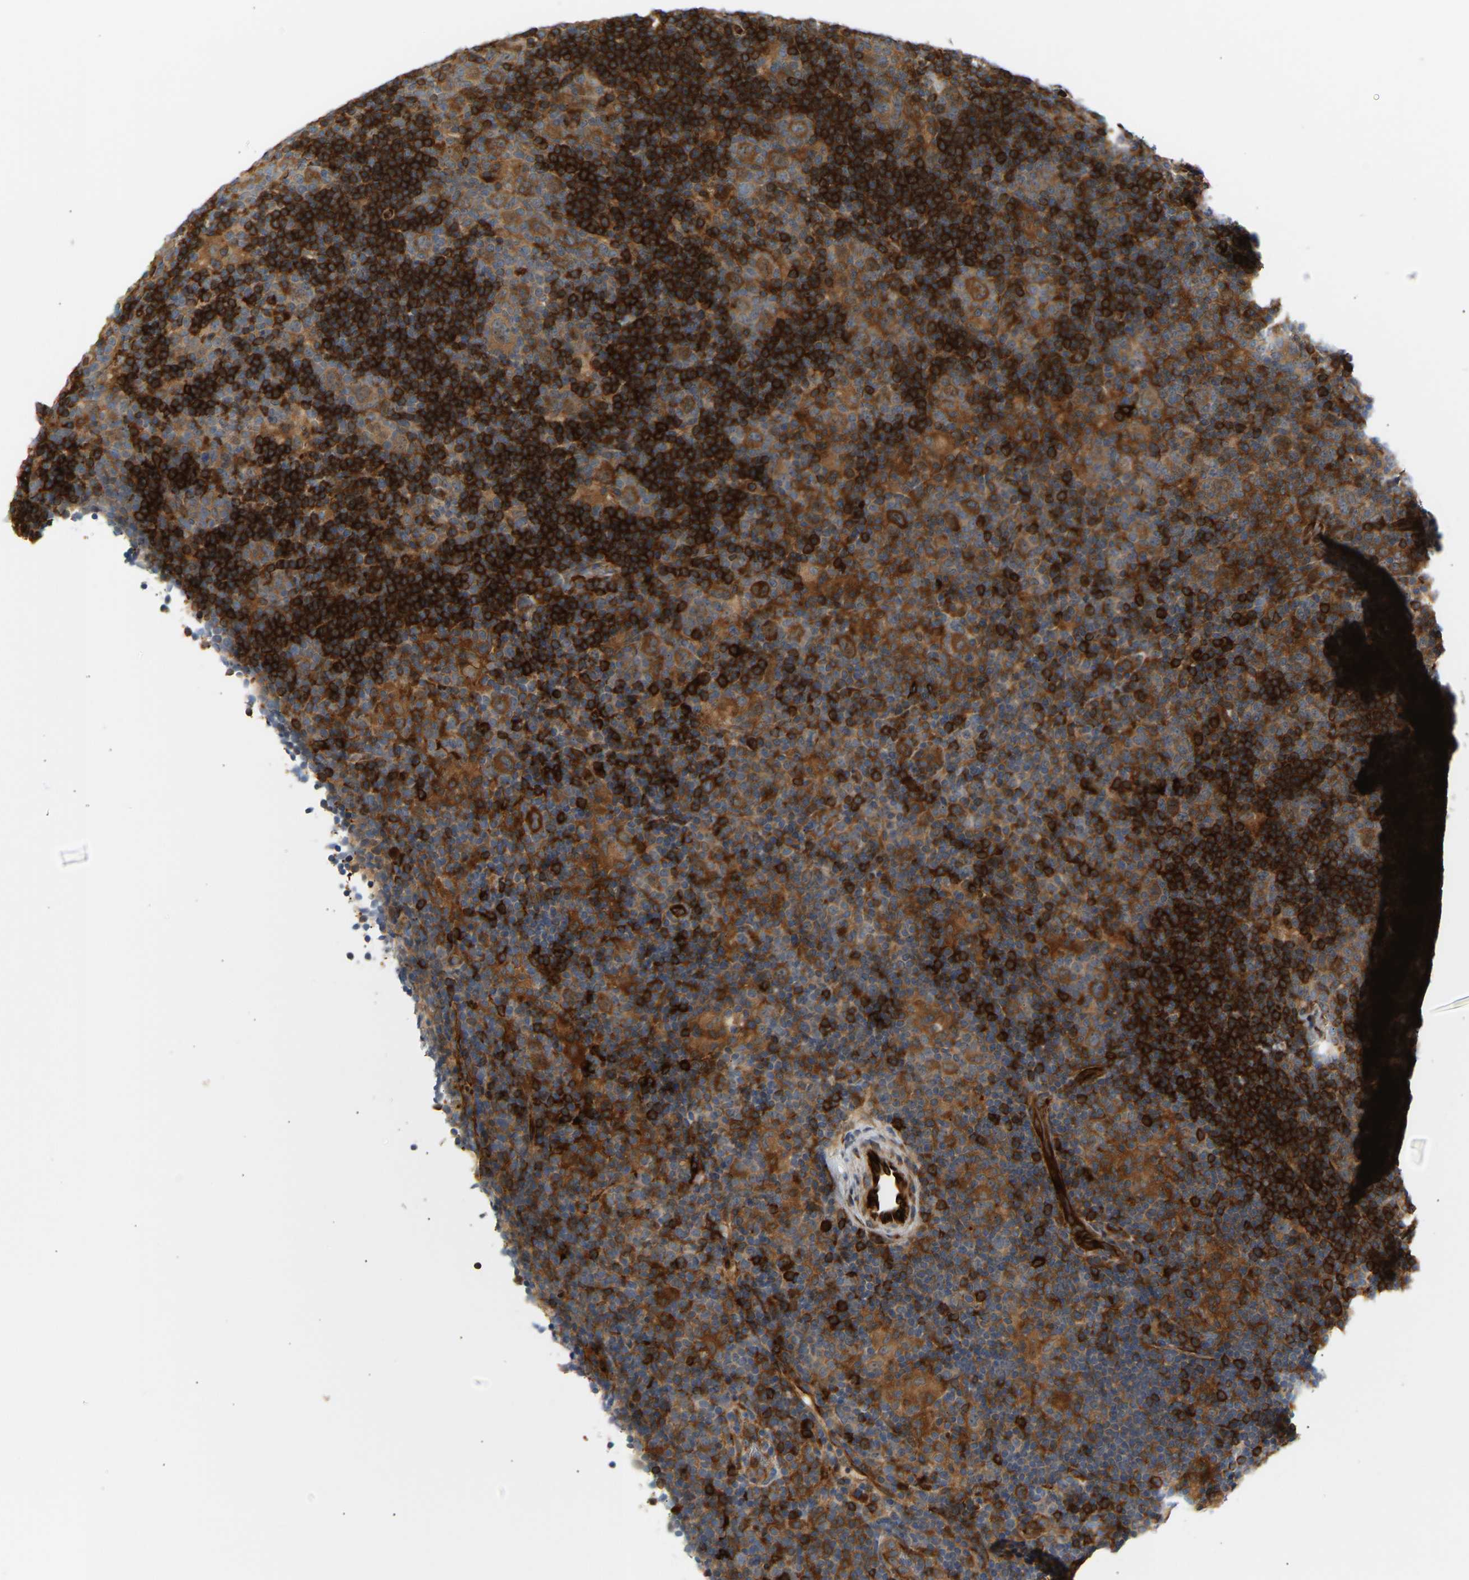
{"staining": {"intensity": "strong", "quantity": ">75%", "location": "cytoplasmic/membranous"}, "tissue": "lymphoma", "cell_type": "Tumor cells", "image_type": "cancer", "snomed": [{"axis": "morphology", "description": "Hodgkin's disease, NOS"}, {"axis": "topography", "description": "Lymph node"}], "caption": "A high amount of strong cytoplasmic/membranous staining is identified in approximately >75% of tumor cells in Hodgkin's disease tissue. (IHC, brightfield microscopy, high magnification).", "gene": "PLCG2", "patient": {"sex": "female", "age": 57}}